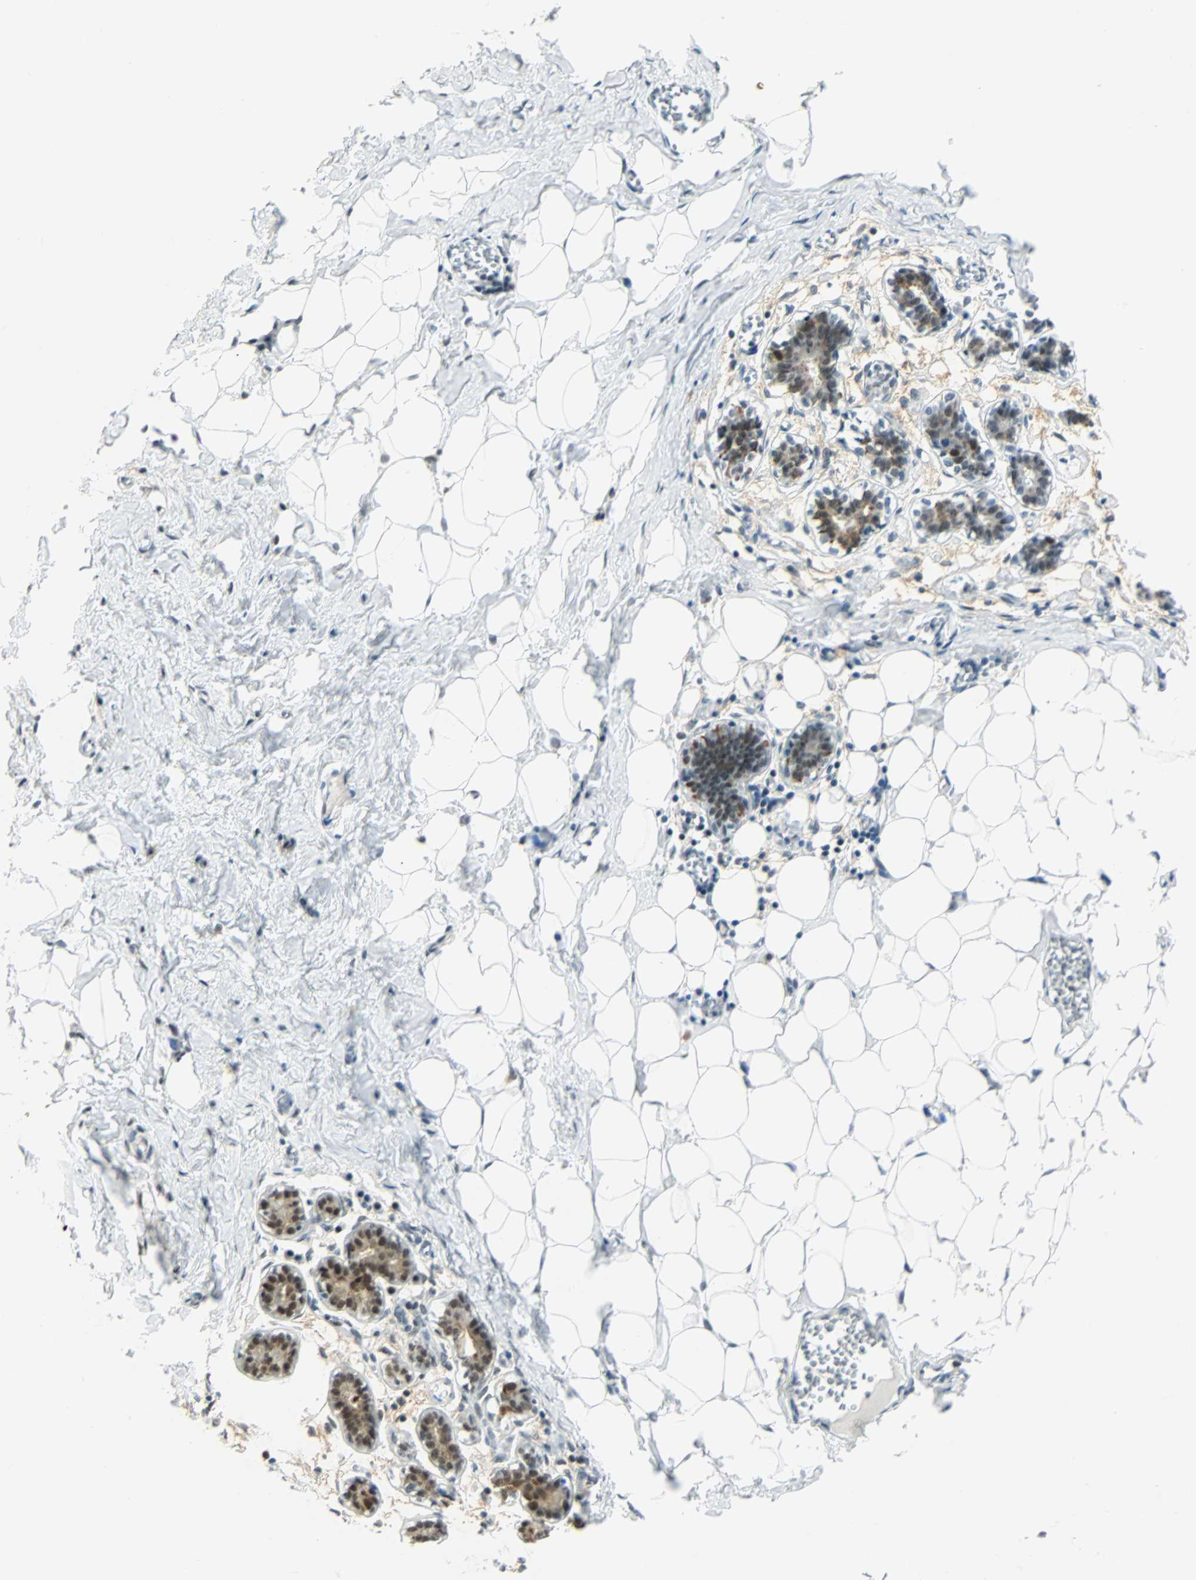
{"staining": {"intensity": "weak", "quantity": ">75%", "location": "nuclear"}, "tissue": "breast", "cell_type": "Adipocytes", "image_type": "normal", "snomed": [{"axis": "morphology", "description": "Normal tissue, NOS"}, {"axis": "topography", "description": "Breast"}], "caption": "Protein expression analysis of benign breast reveals weak nuclear staining in approximately >75% of adipocytes.", "gene": "NELFE", "patient": {"sex": "female", "age": 27}}